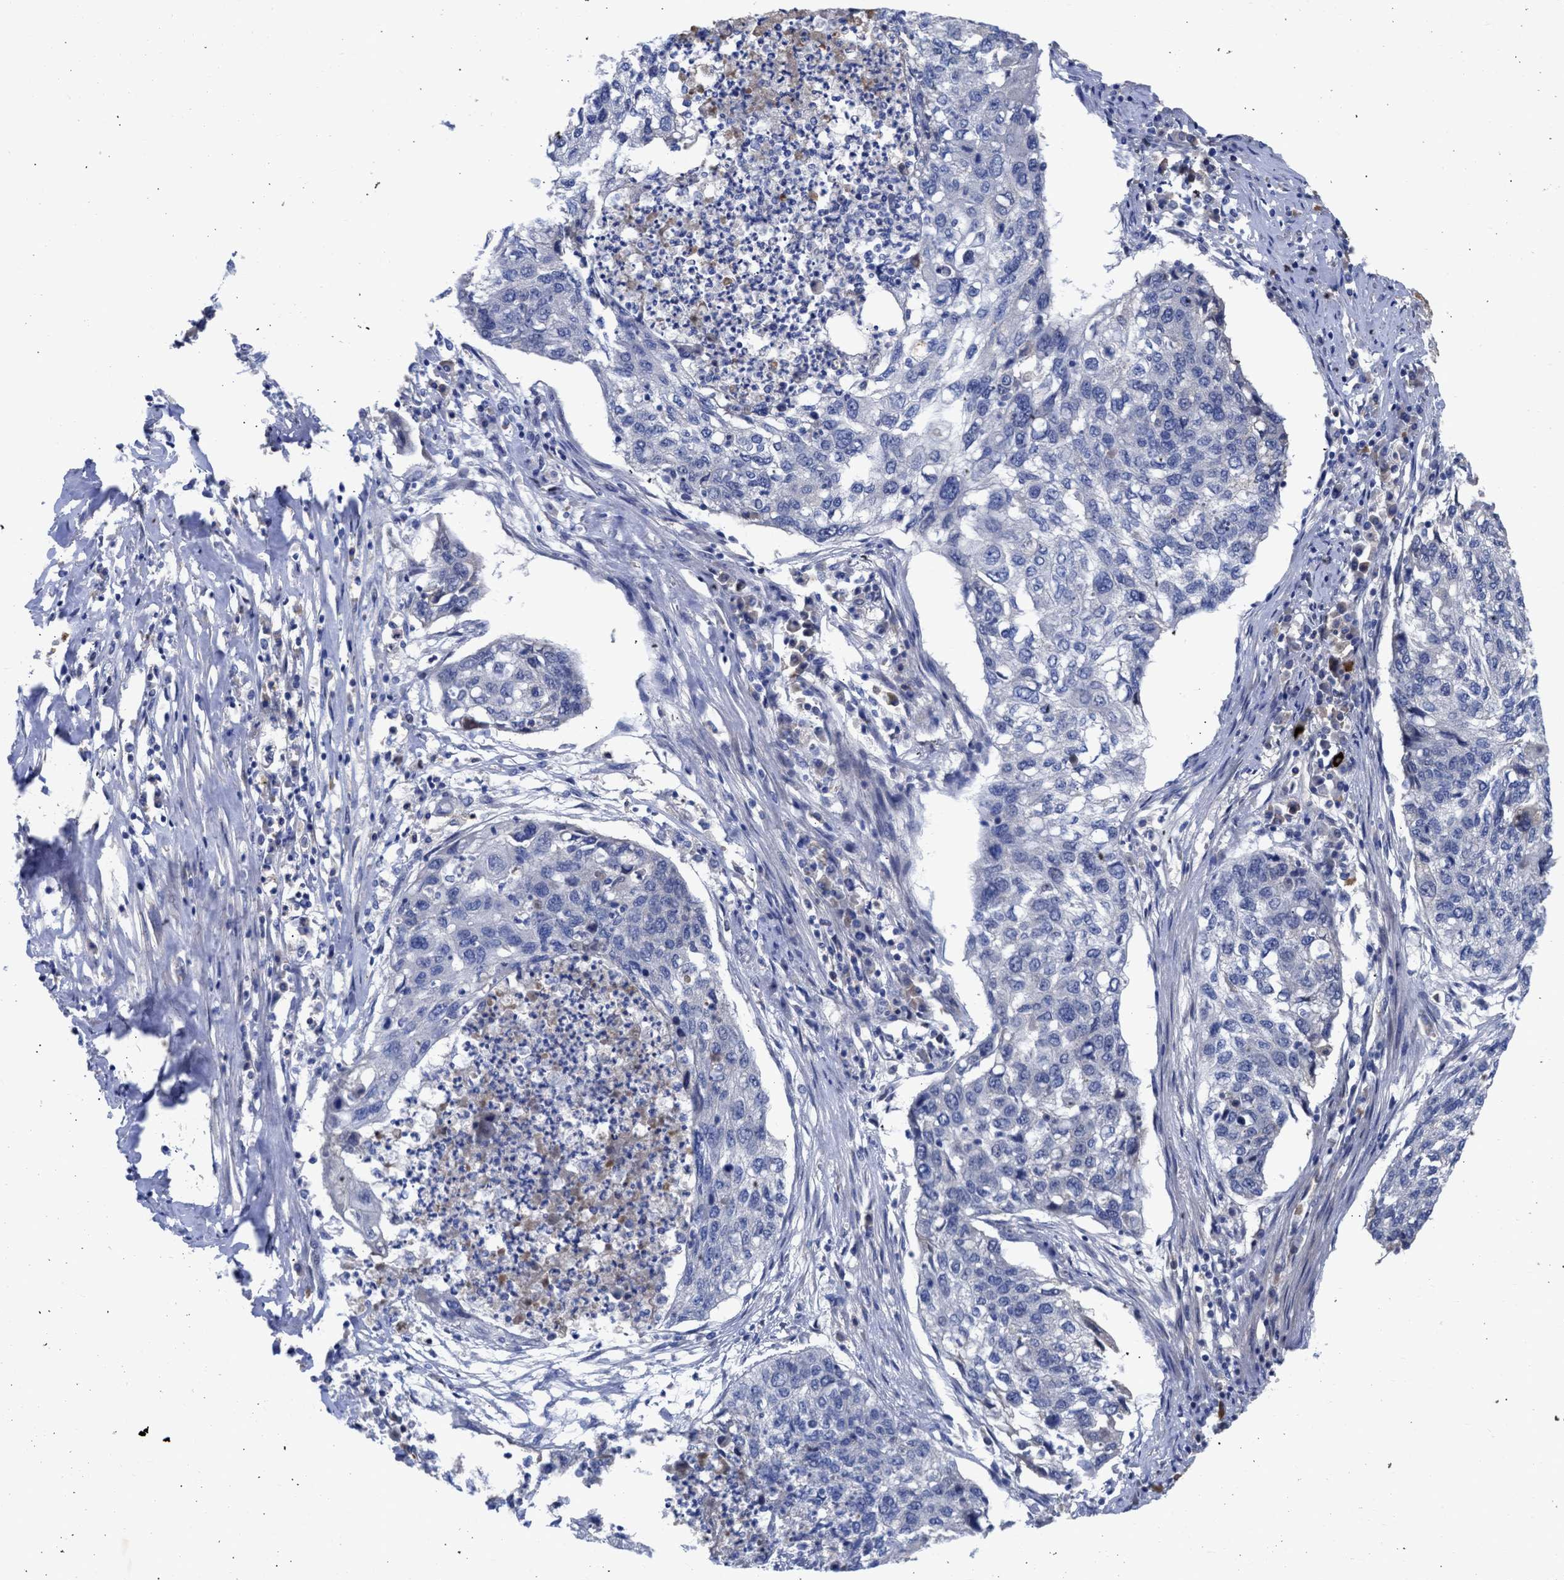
{"staining": {"intensity": "negative", "quantity": "none", "location": "none"}, "tissue": "lung cancer", "cell_type": "Tumor cells", "image_type": "cancer", "snomed": [{"axis": "morphology", "description": "Squamous cell carcinoma, NOS"}, {"axis": "topography", "description": "Lung"}], "caption": "This is an immunohistochemistry (IHC) micrograph of human squamous cell carcinoma (lung). There is no staining in tumor cells.", "gene": "ARHGEF4", "patient": {"sex": "female", "age": 63}}